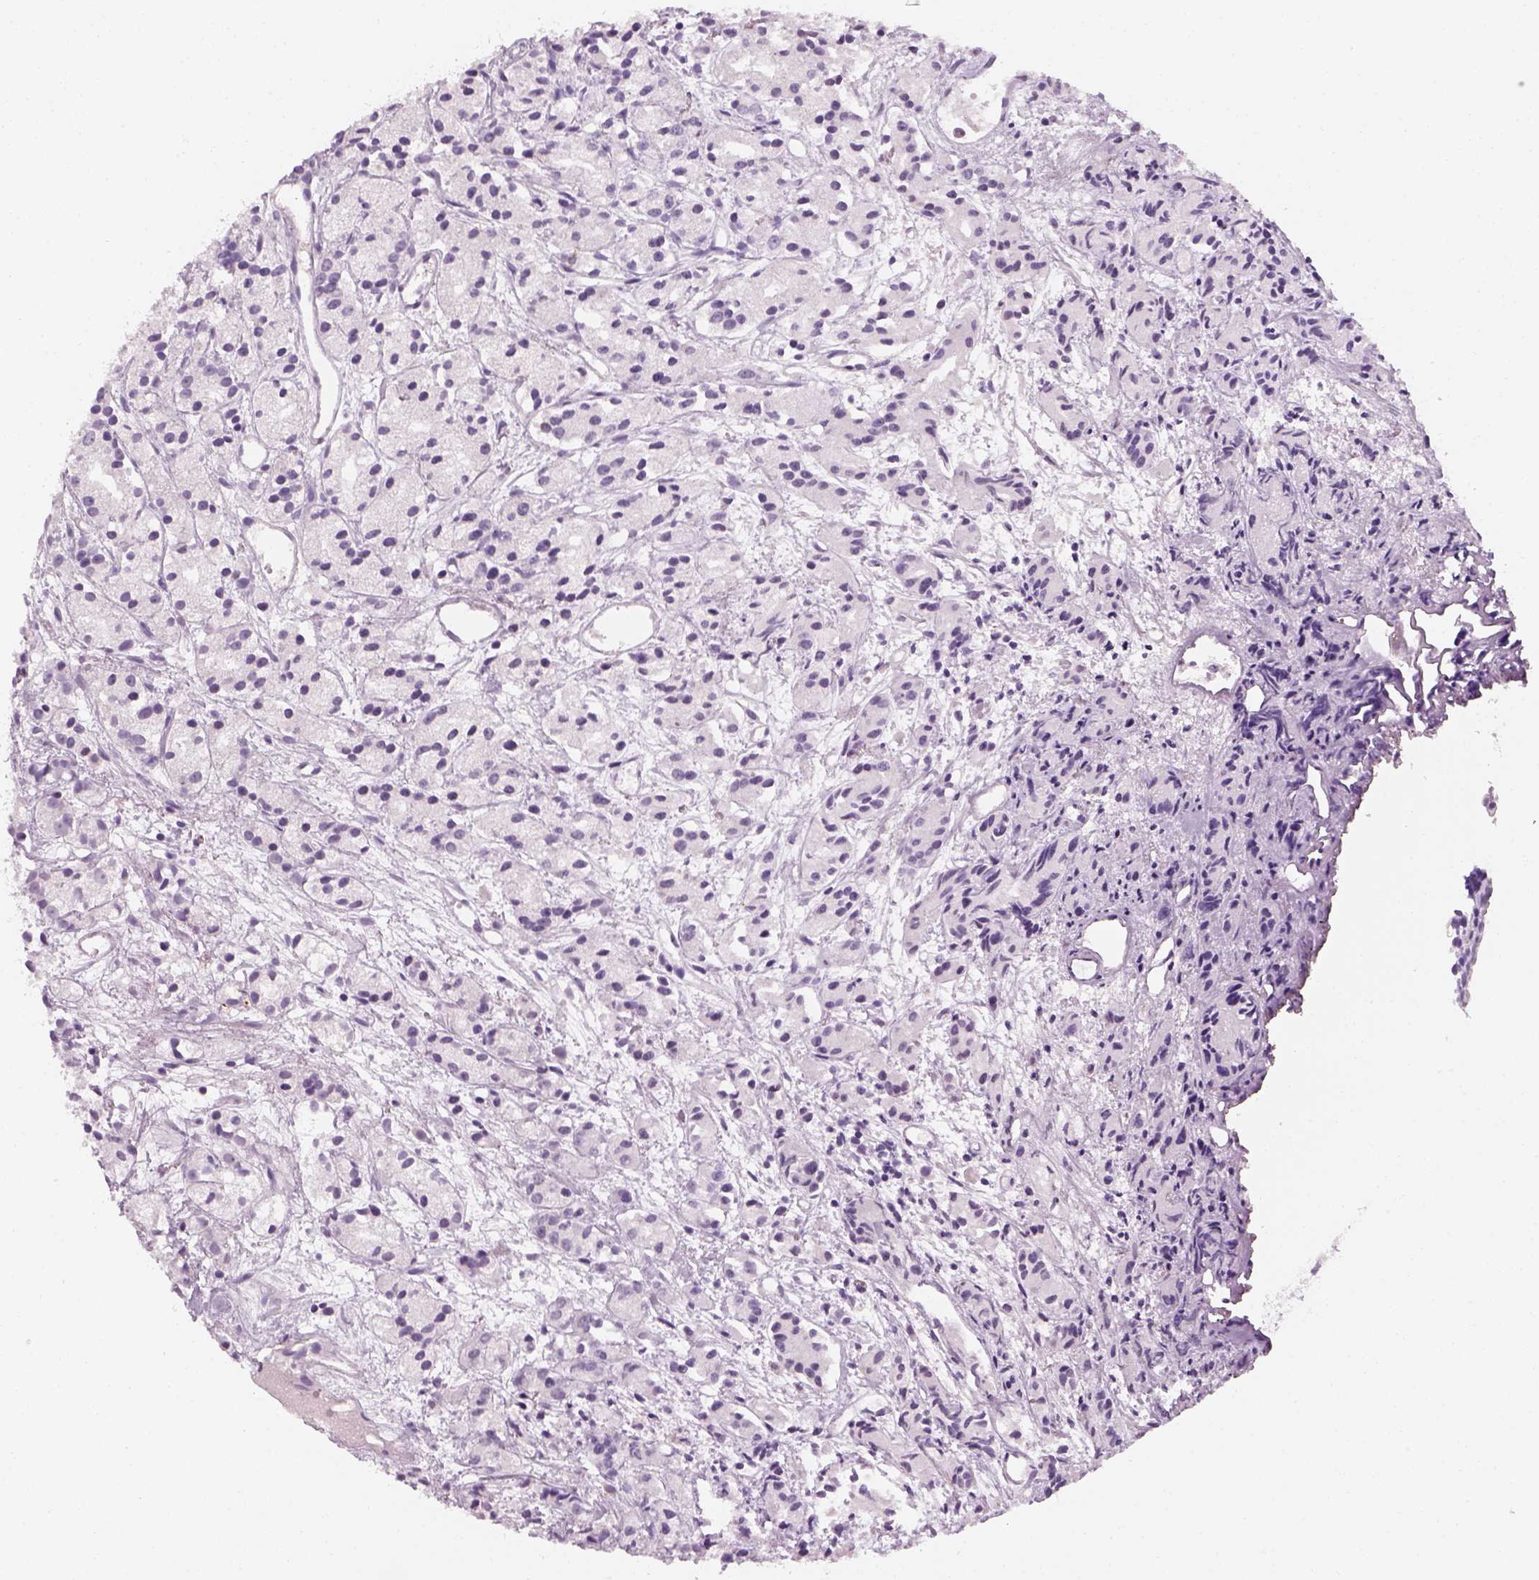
{"staining": {"intensity": "negative", "quantity": "none", "location": "none"}, "tissue": "prostate cancer", "cell_type": "Tumor cells", "image_type": "cancer", "snomed": [{"axis": "morphology", "description": "Adenocarcinoma, Medium grade"}, {"axis": "topography", "description": "Prostate"}], "caption": "Immunohistochemical staining of human prostate cancer displays no significant staining in tumor cells.", "gene": "TH", "patient": {"sex": "male", "age": 74}}